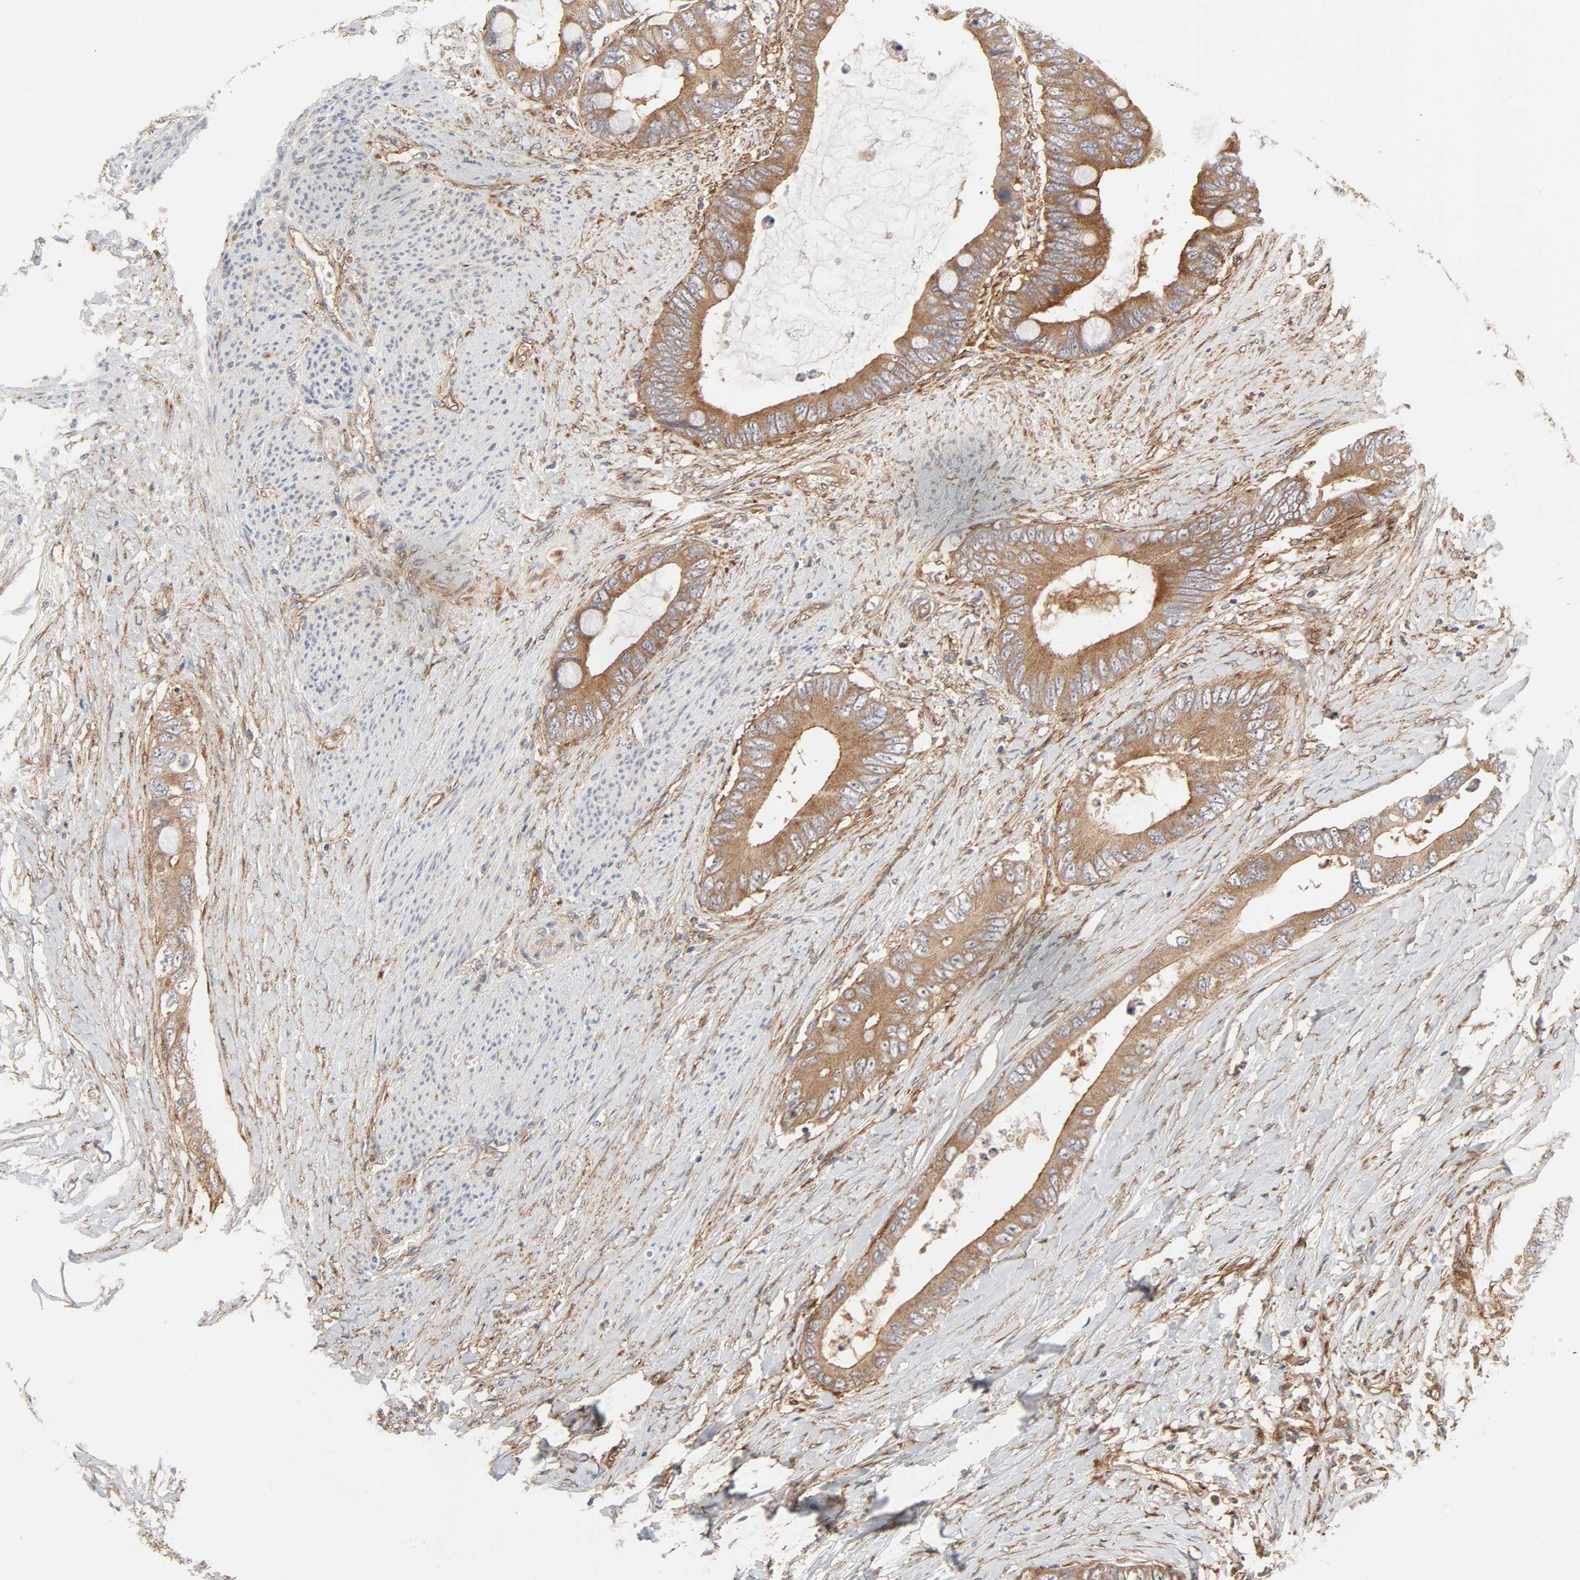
{"staining": {"intensity": "moderate", "quantity": ">75%", "location": "cytoplasmic/membranous"}, "tissue": "colorectal cancer", "cell_type": "Tumor cells", "image_type": "cancer", "snomed": [{"axis": "morphology", "description": "Normal tissue, NOS"}, {"axis": "morphology", "description": "Adenocarcinoma, NOS"}, {"axis": "topography", "description": "Rectum"}, {"axis": "topography", "description": "Peripheral nerve tissue"}], "caption": "Immunohistochemical staining of colorectal cancer shows medium levels of moderate cytoplasmic/membranous protein expression in about >75% of tumor cells. The protein is stained brown, and the nuclei are stained in blue (DAB (3,3'-diaminobenzidine) IHC with brightfield microscopy, high magnification).", "gene": "AP2A1", "patient": {"sex": "female", "age": 77}}